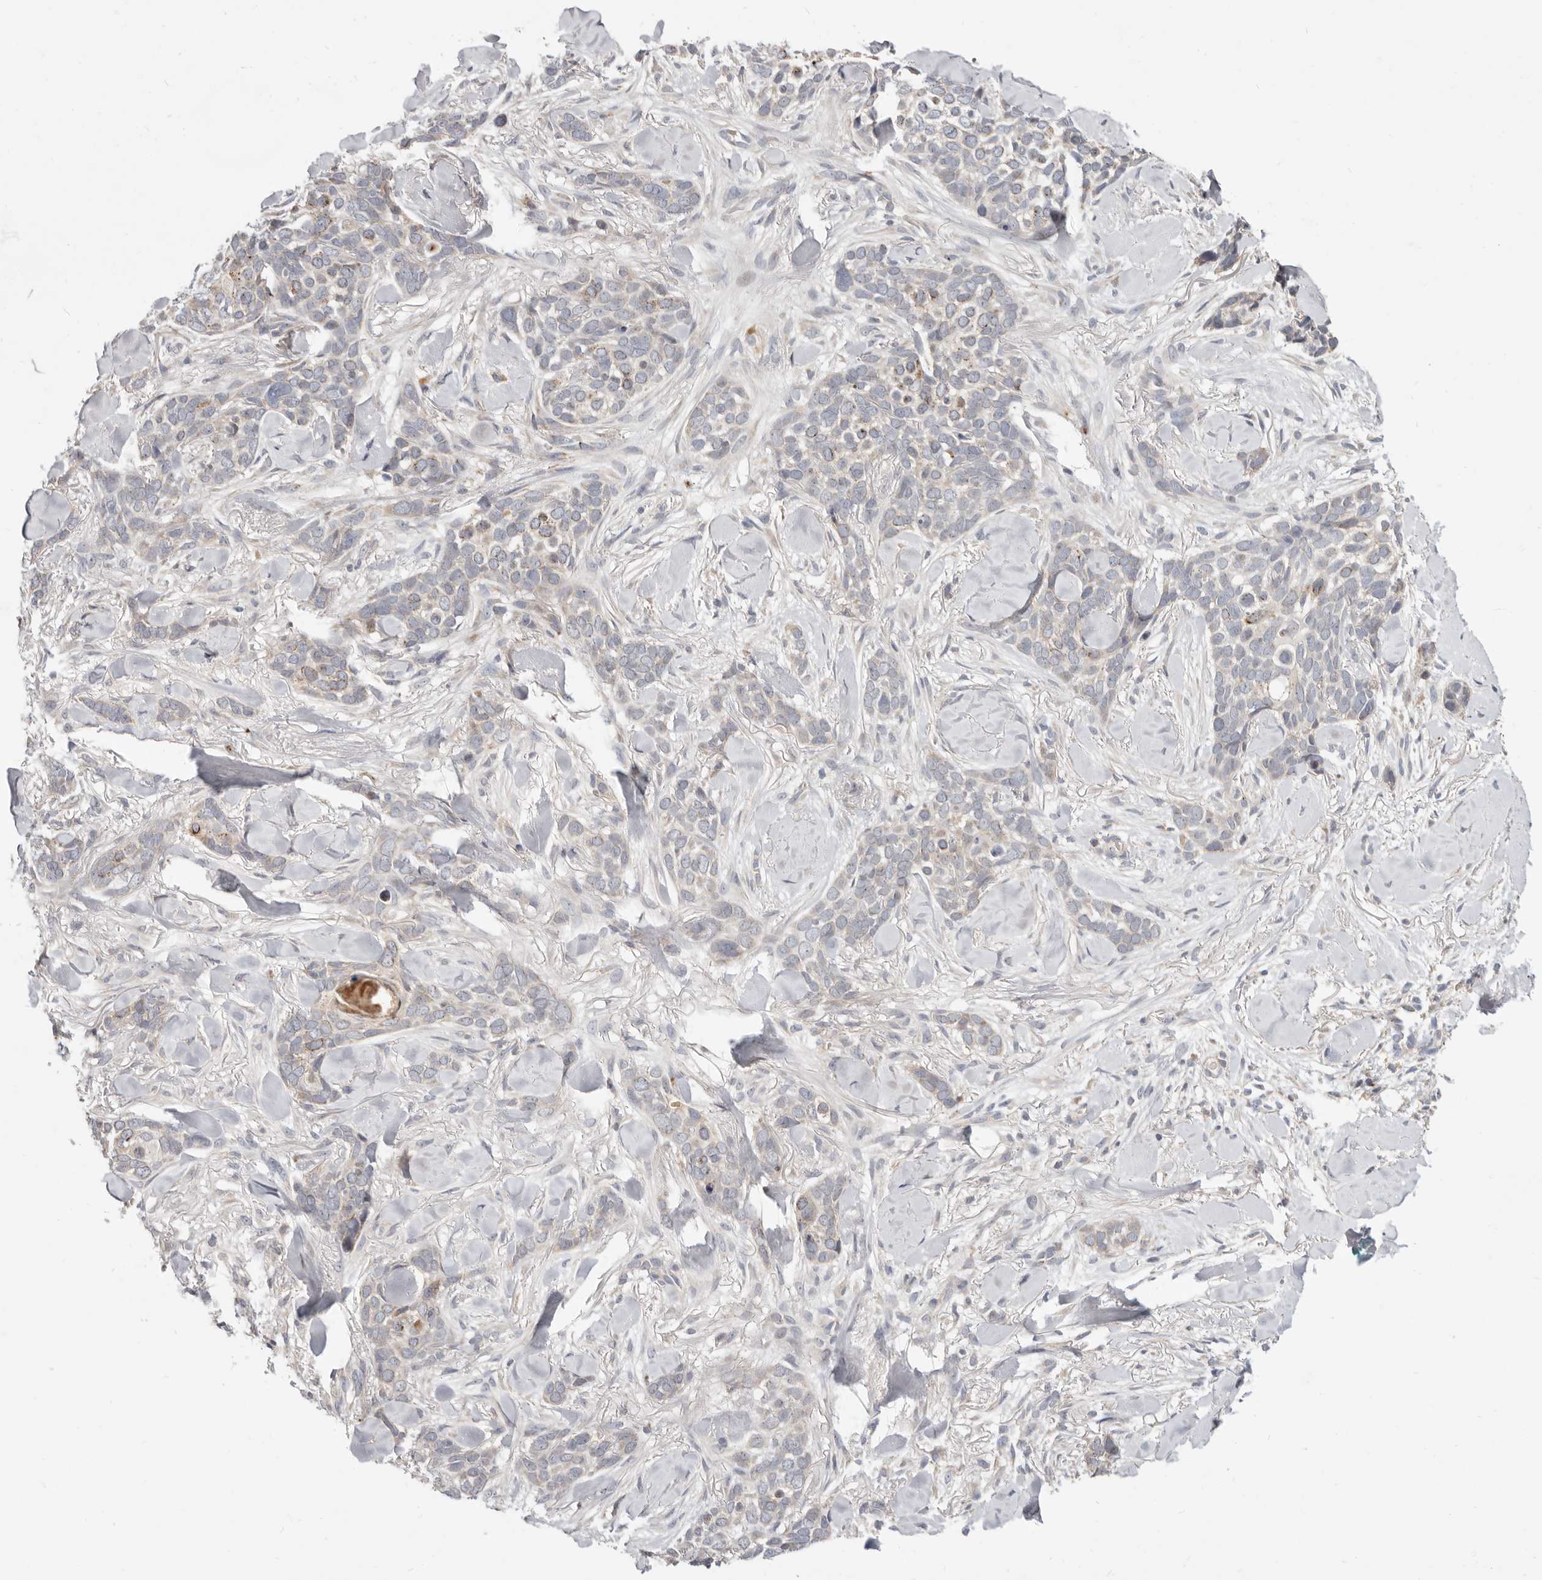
{"staining": {"intensity": "negative", "quantity": "none", "location": "none"}, "tissue": "skin cancer", "cell_type": "Tumor cells", "image_type": "cancer", "snomed": [{"axis": "morphology", "description": "Basal cell carcinoma"}, {"axis": "topography", "description": "Skin"}], "caption": "Human skin basal cell carcinoma stained for a protein using immunohistochemistry shows no positivity in tumor cells.", "gene": "TOR3A", "patient": {"sex": "female", "age": 82}}